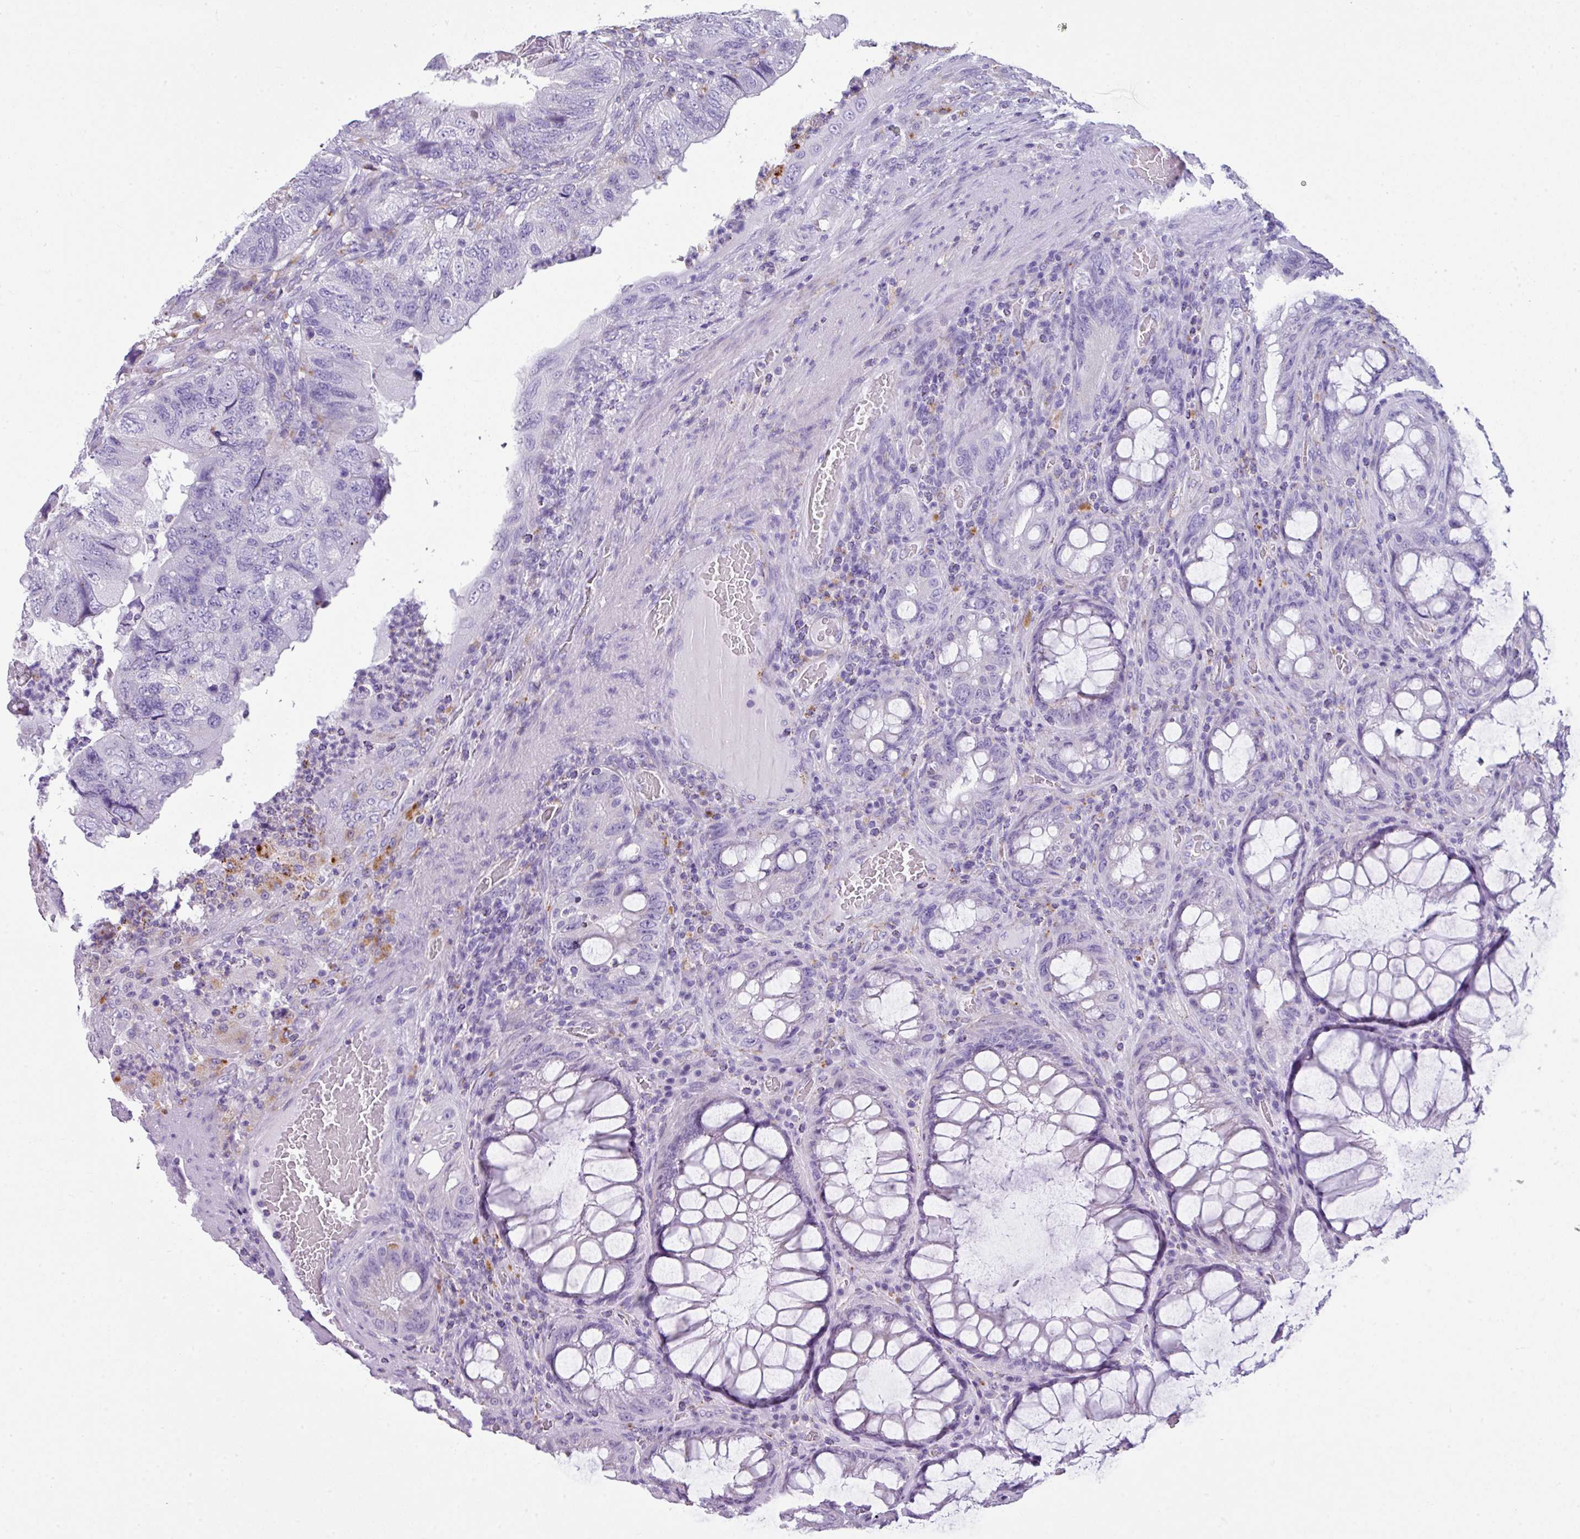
{"staining": {"intensity": "negative", "quantity": "none", "location": "none"}, "tissue": "colorectal cancer", "cell_type": "Tumor cells", "image_type": "cancer", "snomed": [{"axis": "morphology", "description": "Adenocarcinoma, NOS"}, {"axis": "topography", "description": "Rectum"}], "caption": "This is a micrograph of immunohistochemistry (IHC) staining of colorectal adenocarcinoma, which shows no staining in tumor cells.", "gene": "ZNF568", "patient": {"sex": "male", "age": 63}}